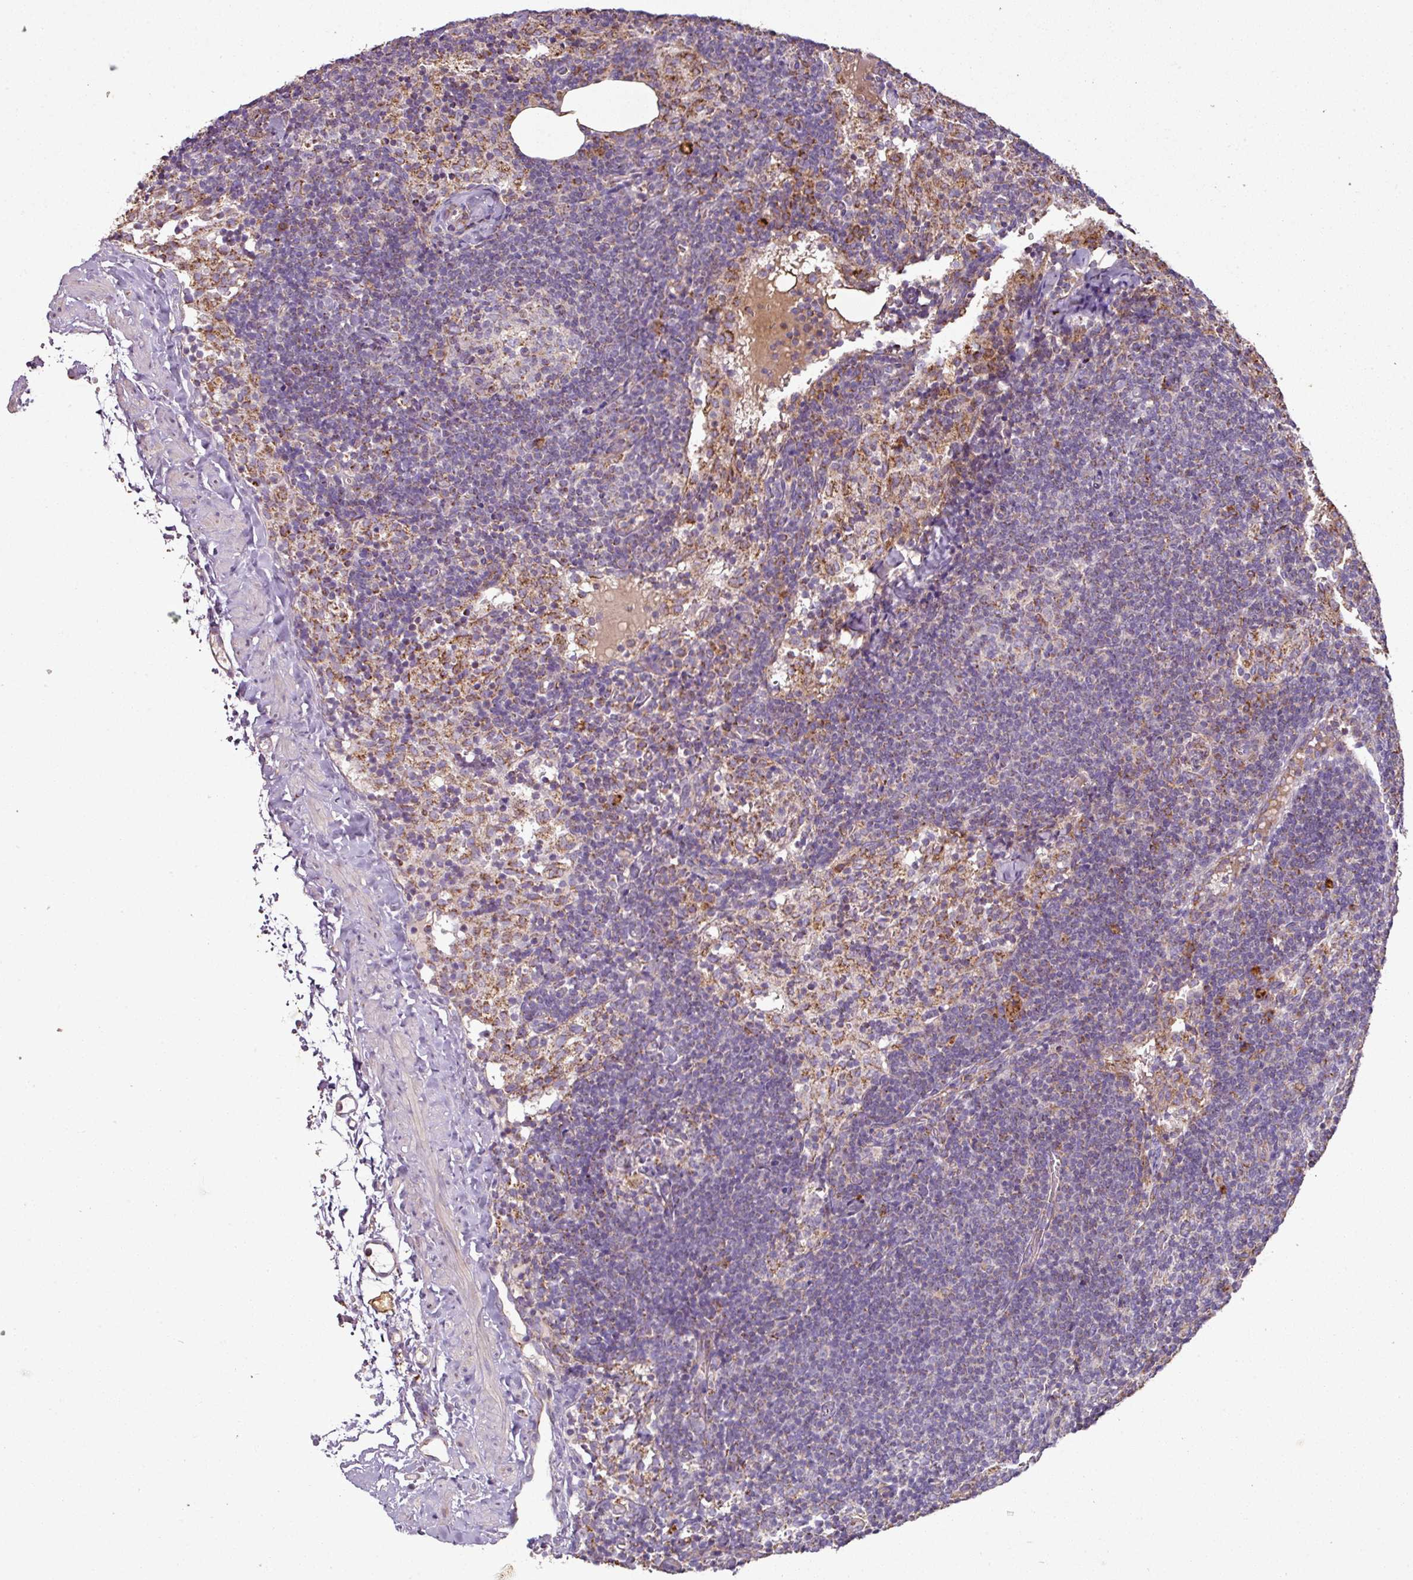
{"staining": {"intensity": "moderate", "quantity": "<25%", "location": "cytoplasmic/membranous"}, "tissue": "lymph node", "cell_type": "Germinal center cells", "image_type": "normal", "snomed": [{"axis": "morphology", "description": "Normal tissue, NOS"}, {"axis": "topography", "description": "Lymph node"}], "caption": "Lymph node was stained to show a protein in brown. There is low levels of moderate cytoplasmic/membranous staining in approximately <25% of germinal center cells. (Stains: DAB in brown, nuclei in blue, Microscopy: brightfield microscopy at high magnification).", "gene": "ENSG00000260170", "patient": {"sex": "female", "age": 52}}